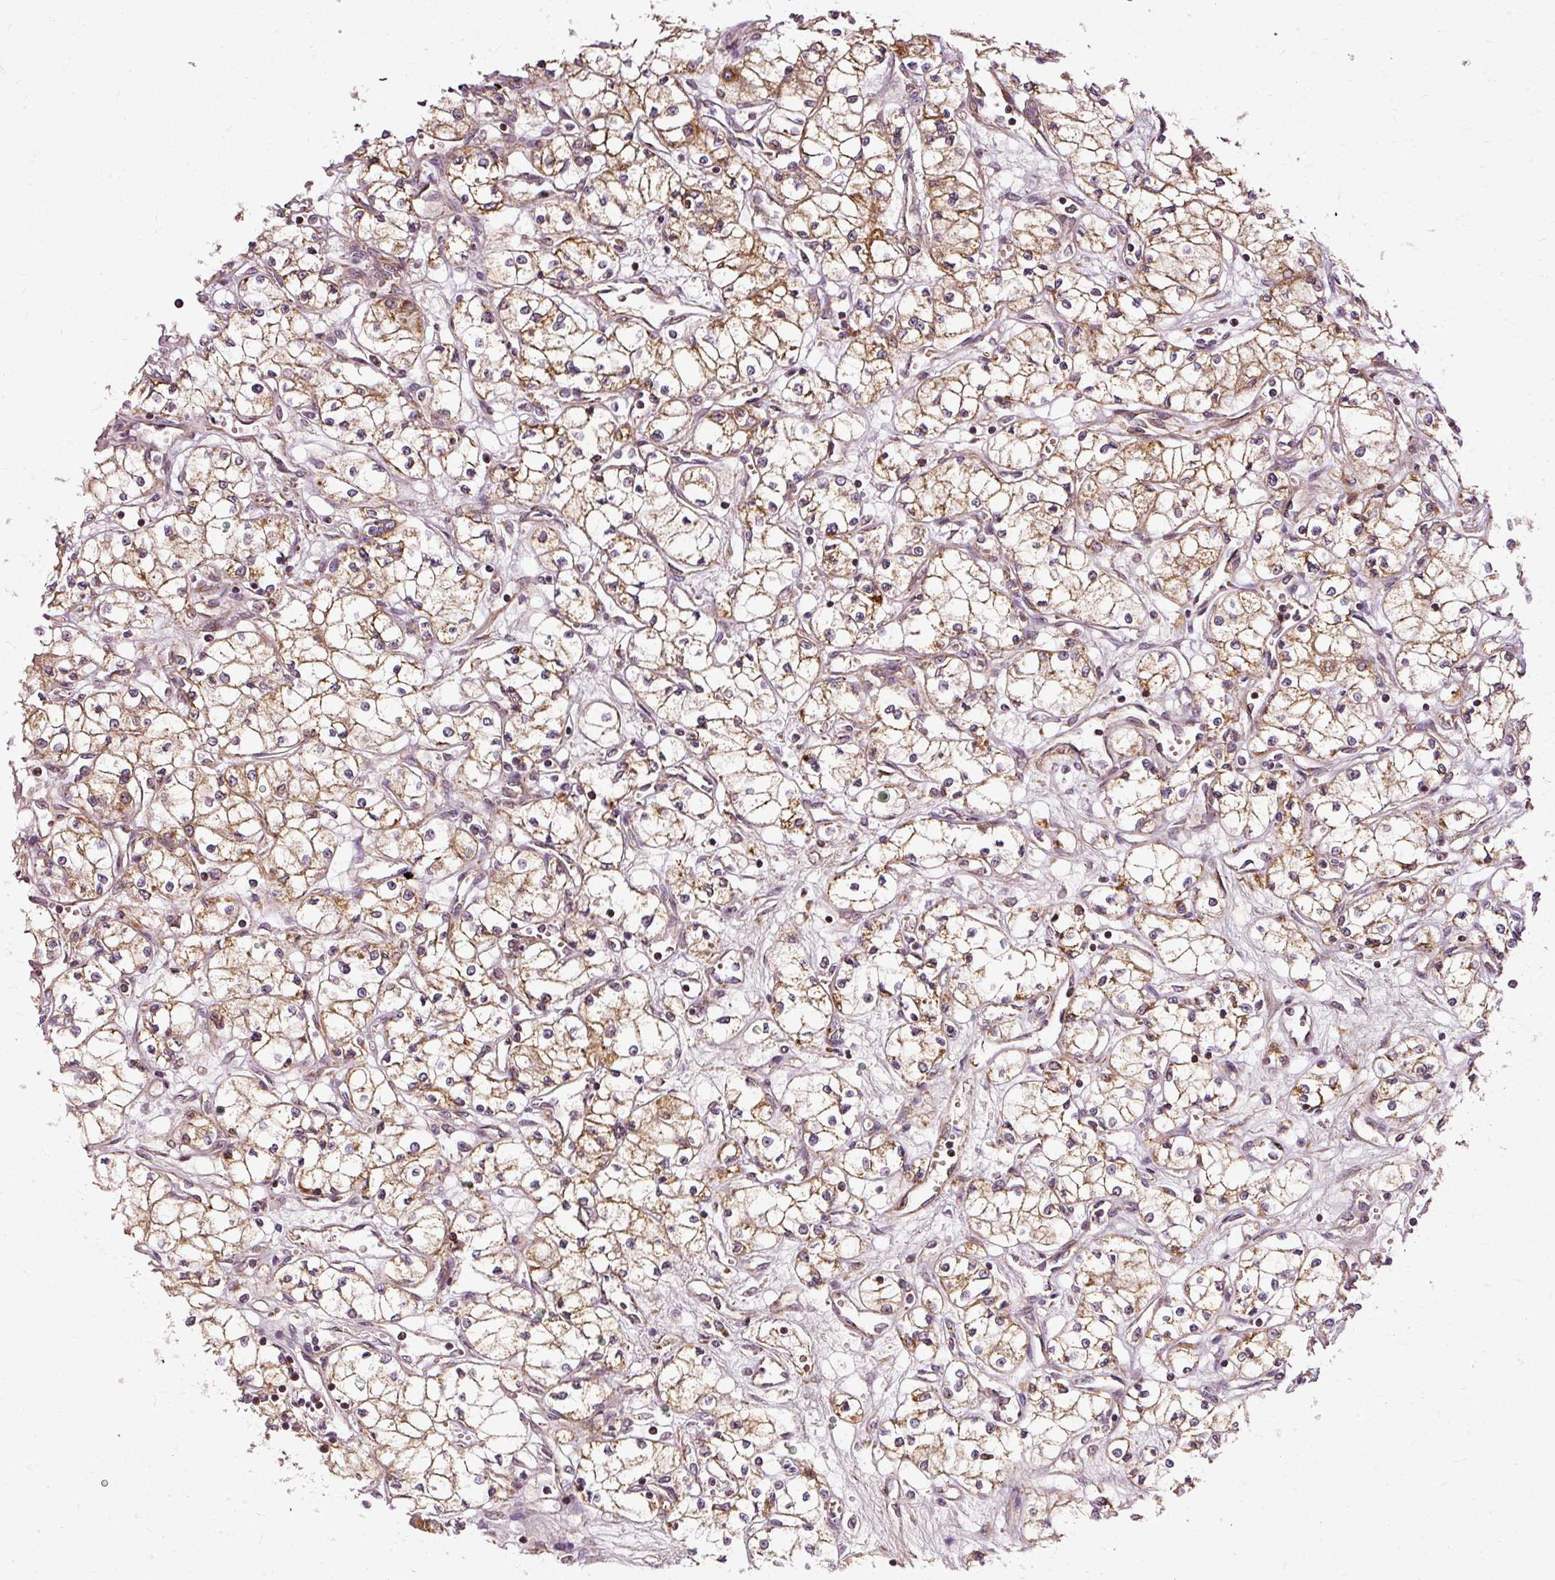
{"staining": {"intensity": "moderate", "quantity": ">75%", "location": "cytoplasmic/membranous"}, "tissue": "renal cancer", "cell_type": "Tumor cells", "image_type": "cancer", "snomed": [{"axis": "morphology", "description": "Normal tissue, NOS"}, {"axis": "morphology", "description": "Adenocarcinoma, NOS"}, {"axis": "topography", "description": "Kidney"}], "caption": "Protein staining shows moderate cytoplasmic/membranous expression in about >75% of tumor cells in renal cancer (adenocarcinoma).", "gene": "ISCU", "patient": {"sex": "male", "age": 59}}